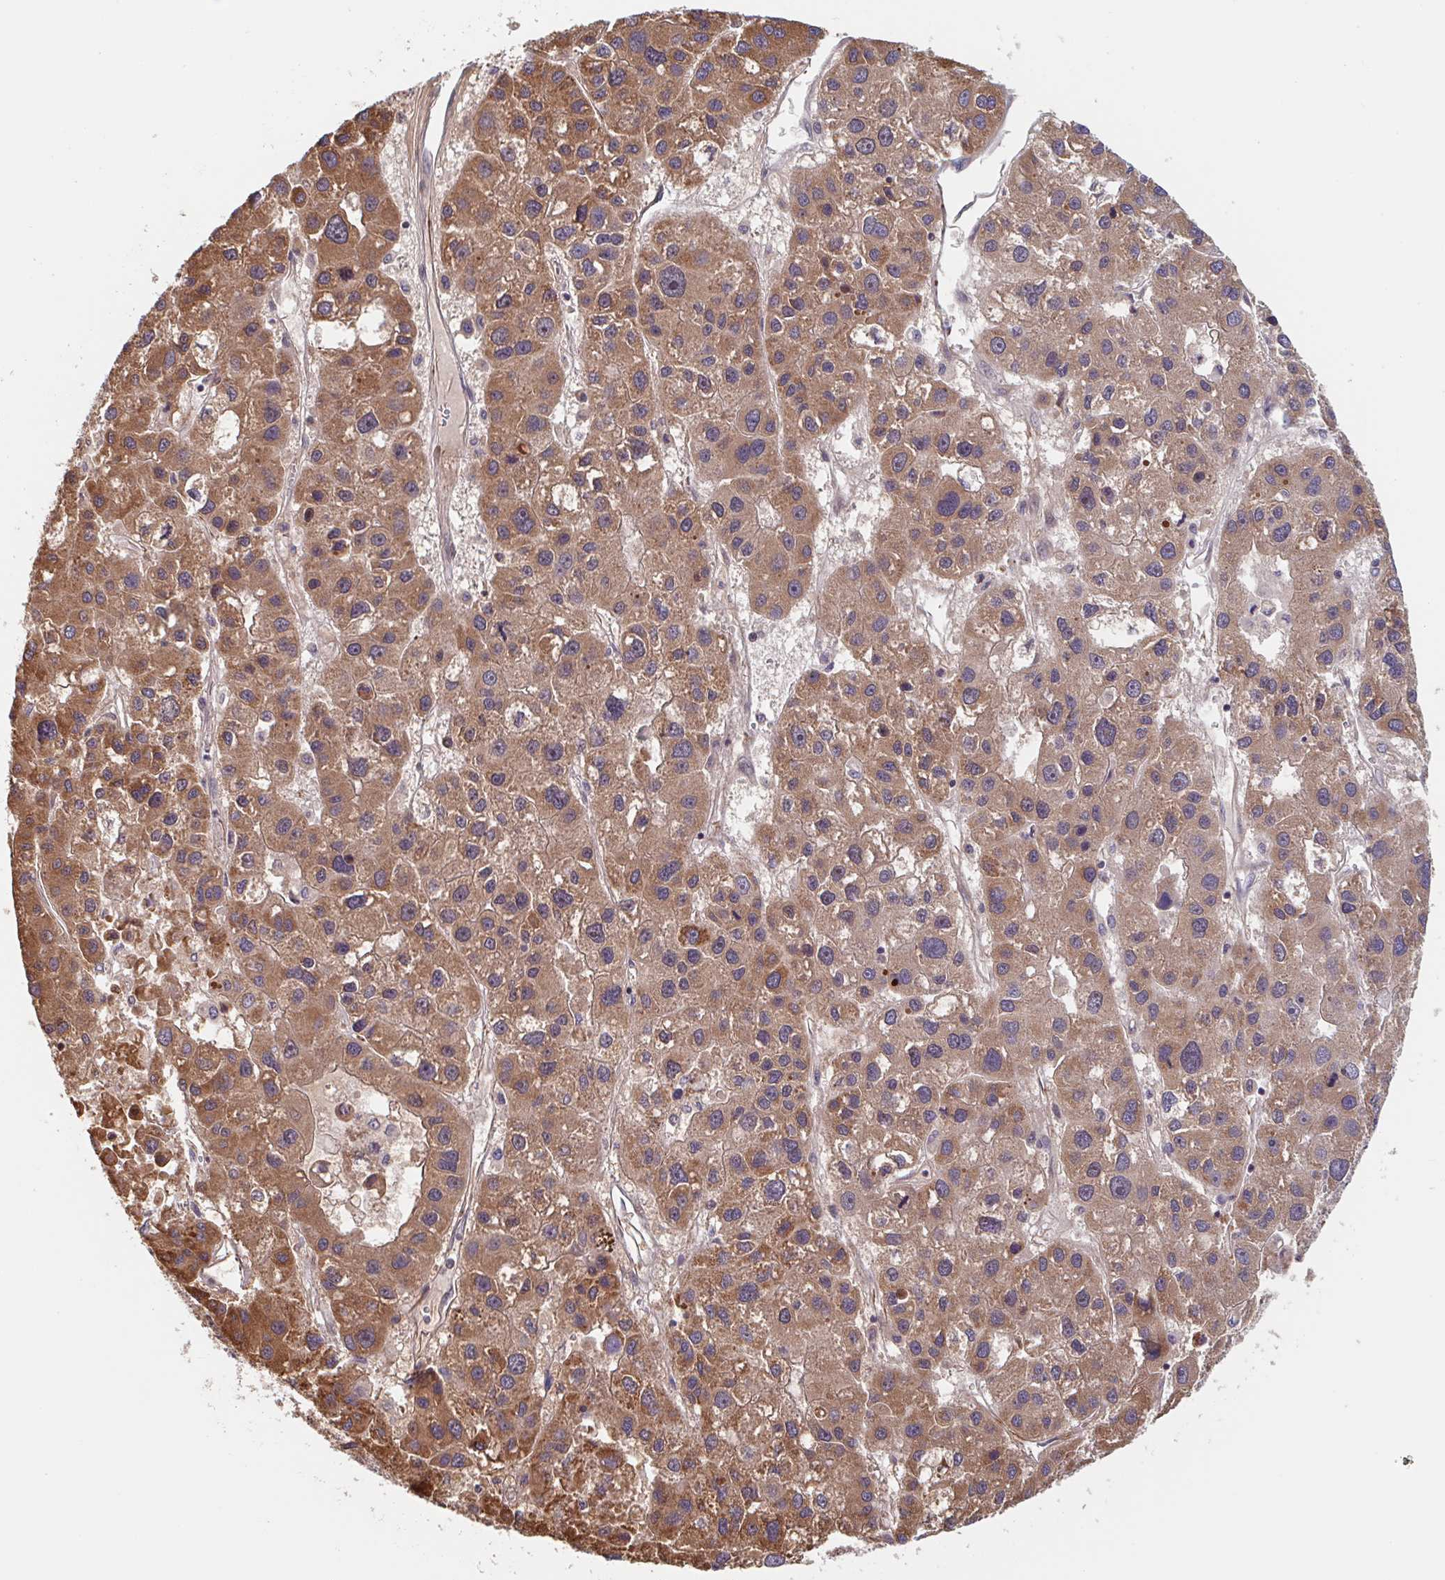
{"staining": {"intensity": "moderate", "quantity": ">75%", "location": "cytoplasmic/membranous"}, "tissue": "liver cancer", "cell_type": "Tumor cells", "image_type": "cancer", "snomed": [{"axis": "morphology", "description": "Carcinoma, Hepatocellular, NOS"}, {"axis": "topography", "description": "Liver"}], "caption": "Immunohistochemistry (DAB (3,3'-diaminobenzidine)) staining of liver hepatocellular carcinoma exhibits moderate cytoplasmic/membranous protein staining in approximately >75% of tumor cells.", "gene": "NUB1", "patient": {"sex": "male", "age": 73}}